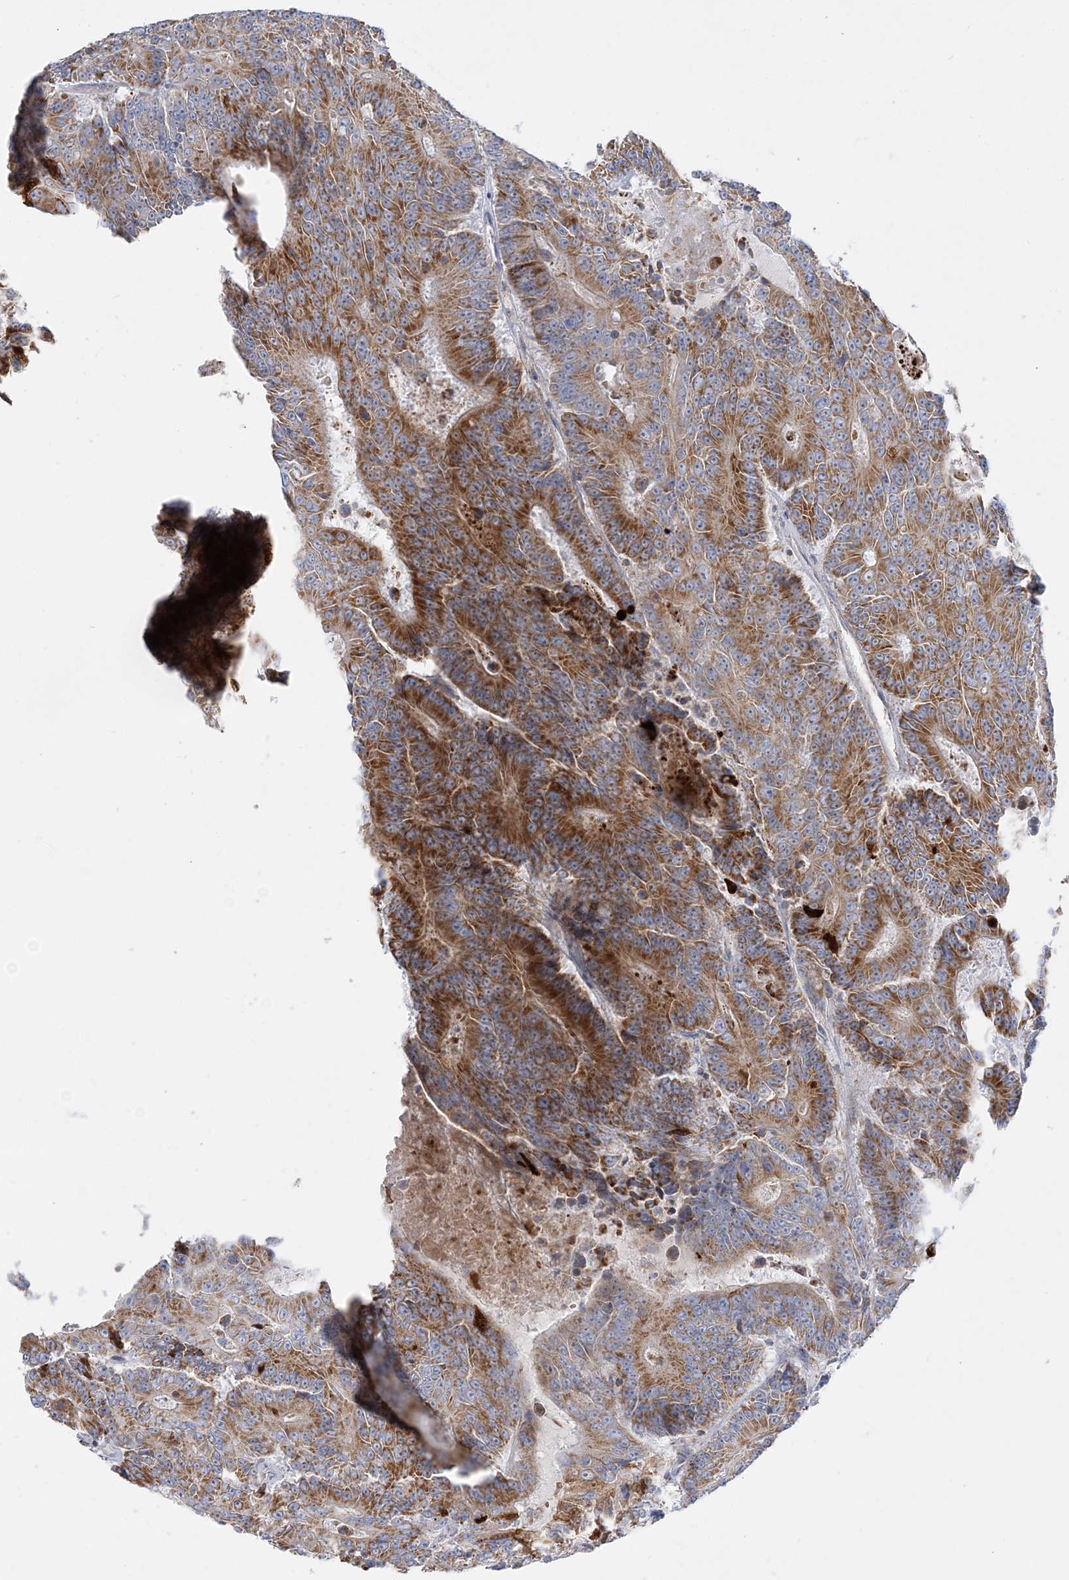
{"staining": {"intensity": "moderate", "quantity": ">75%", "location": "cytoplasmic/membranous"}, "tissue": "colorectal cancer", "cell_type": "Tumor cells", "image_type": "cancer", "snomed": [{"axis": "morphology", "description": "Adenocarcinoma, NOS"}, {"axis": "topography", "description": "Colon"}], "caption": "Immunohistochemical staining of adenocarcinoma (colorectal) shows moderate cytoplasmic/membranous protein expression in about >75% of tumor cells.", "gene": "TBC1D14", "patient": {"sex": "male", "age": 83}}